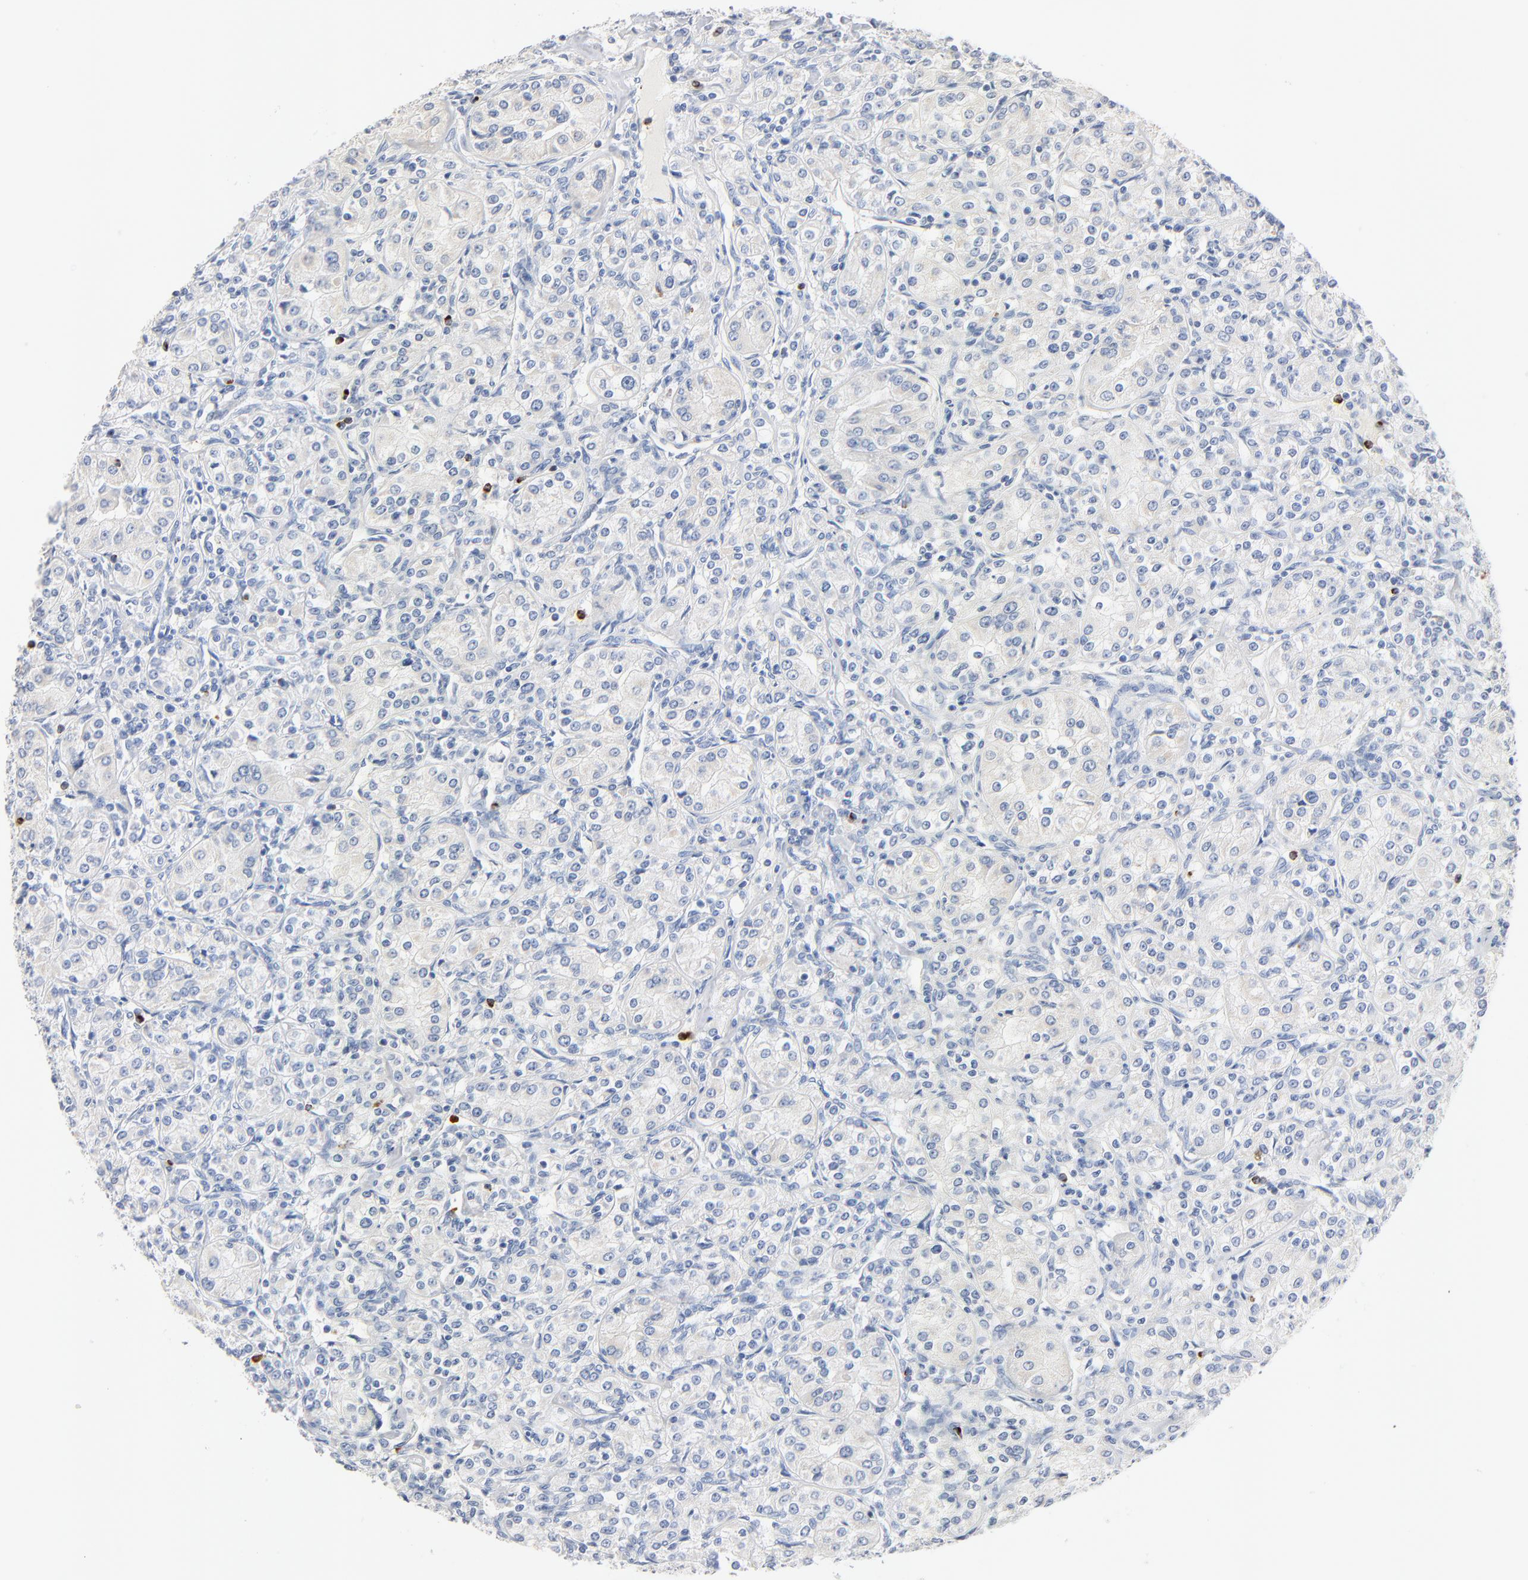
{"staining": {"intensity": "negative", "quantity": "none", "location": "none"}, "tissue": "renal cancer", "cell_type": "Tumor cells", "image_type": "cancer", "snomed": [{"axis": "morphology", "description": "Adenocarcinoma, NOS"}, {"axis": "topography", "description": "Kidney"}], "caption": "Immunohistochemistry of human renal adenocarcinoma shows no staining in tumor cells. The staining is performed using DAB brown chromogen with nuclei counter-stained in using hematoxylin.", "gene": "GZMB", "patient": {"sex": "male", "age": 77}}